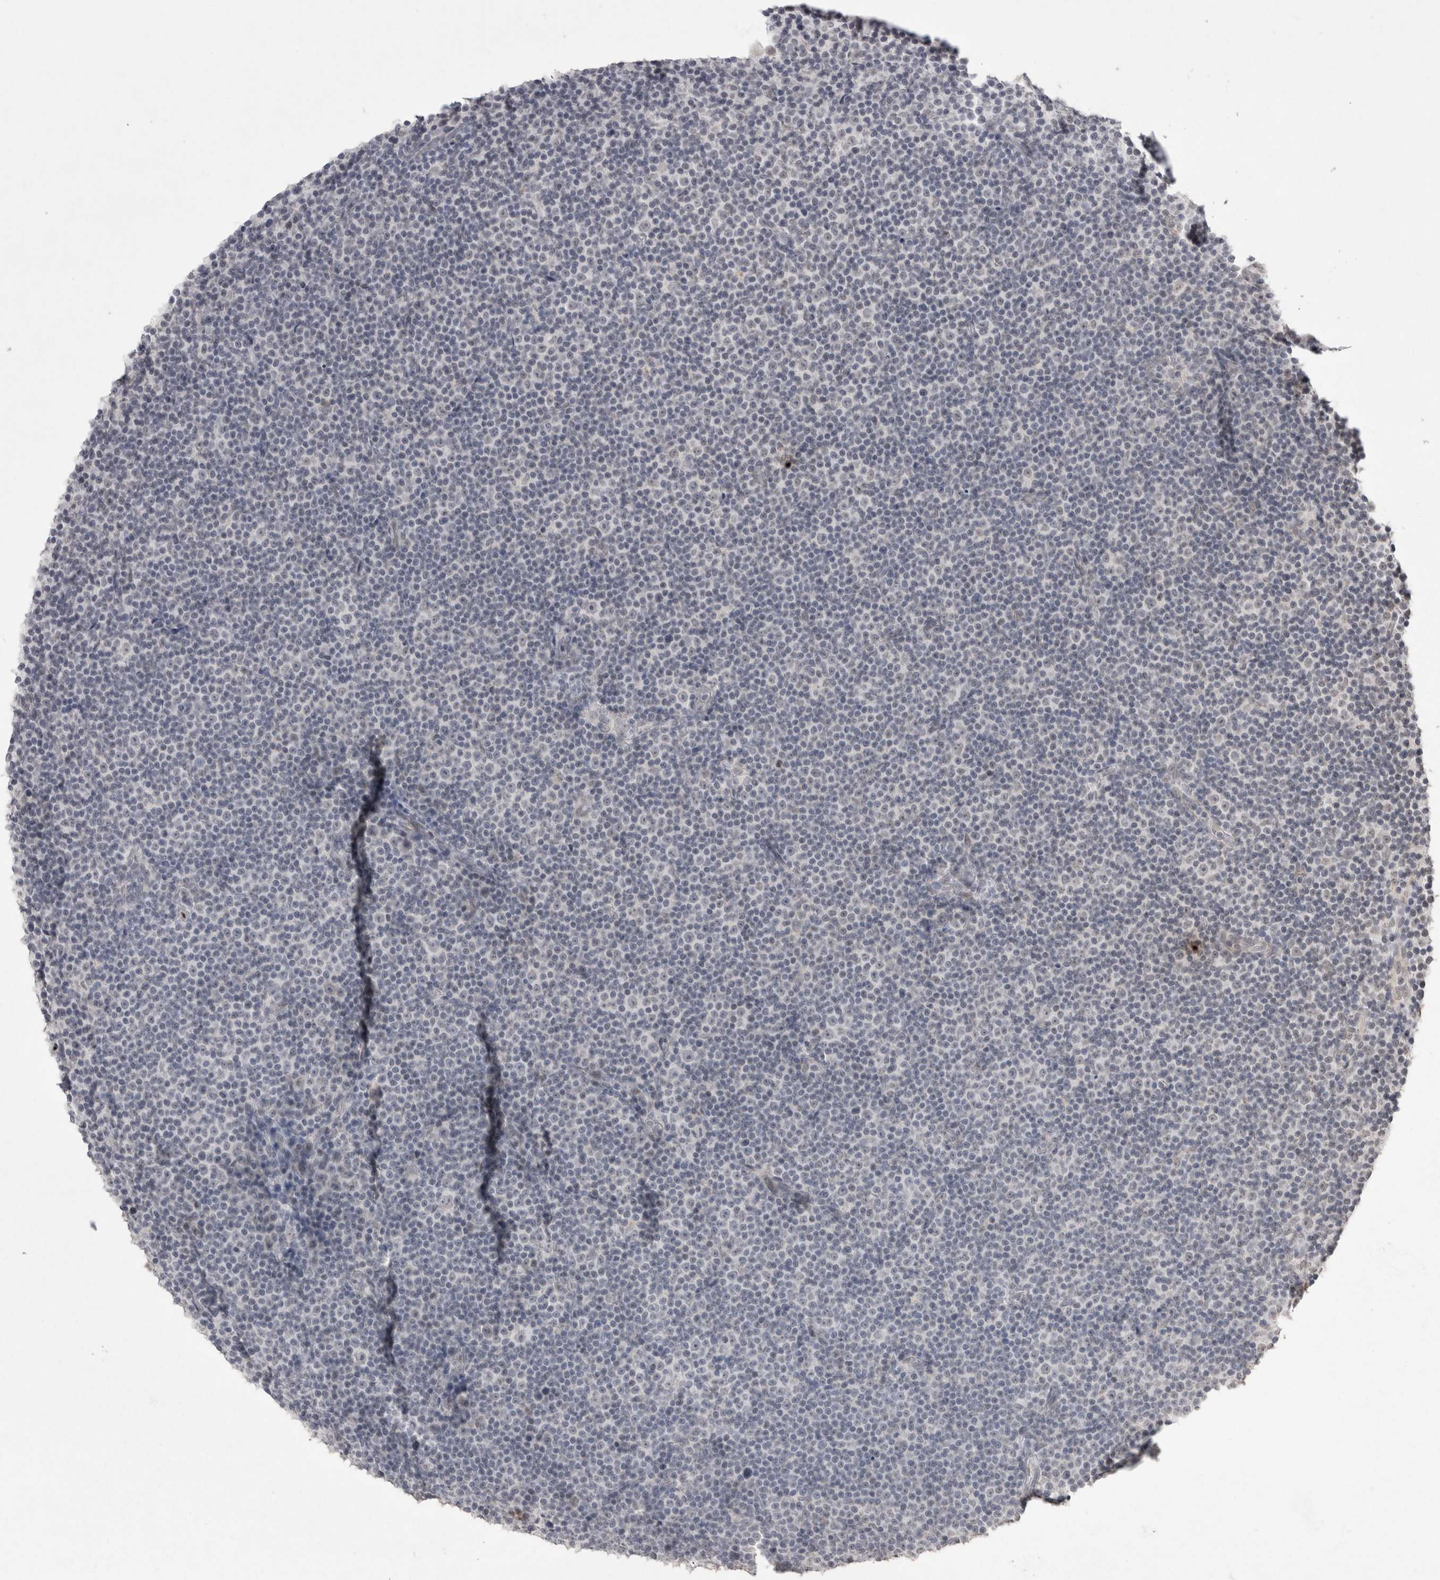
{"staining": {"intensity": "negative", "quantity": "none", "location": "none"}, "tissue": "lymphoma", "cell_type": "Tumor cells", "image_type": "cancer", "snomed": [{"axis": "morphology", "description": "Malignant lymphoma, non-Hodgkin's type, Low grade"}, {"axis": "topography", "description": "Lymph node"}], "caption": "Human low-grade malignant lymphoma, non-Hodgkin's type stained for a protein using IHC exhibits no positivity in tumor cells.", "gene": "DDX4", "patient": {"sex": "female", "age": 67}}